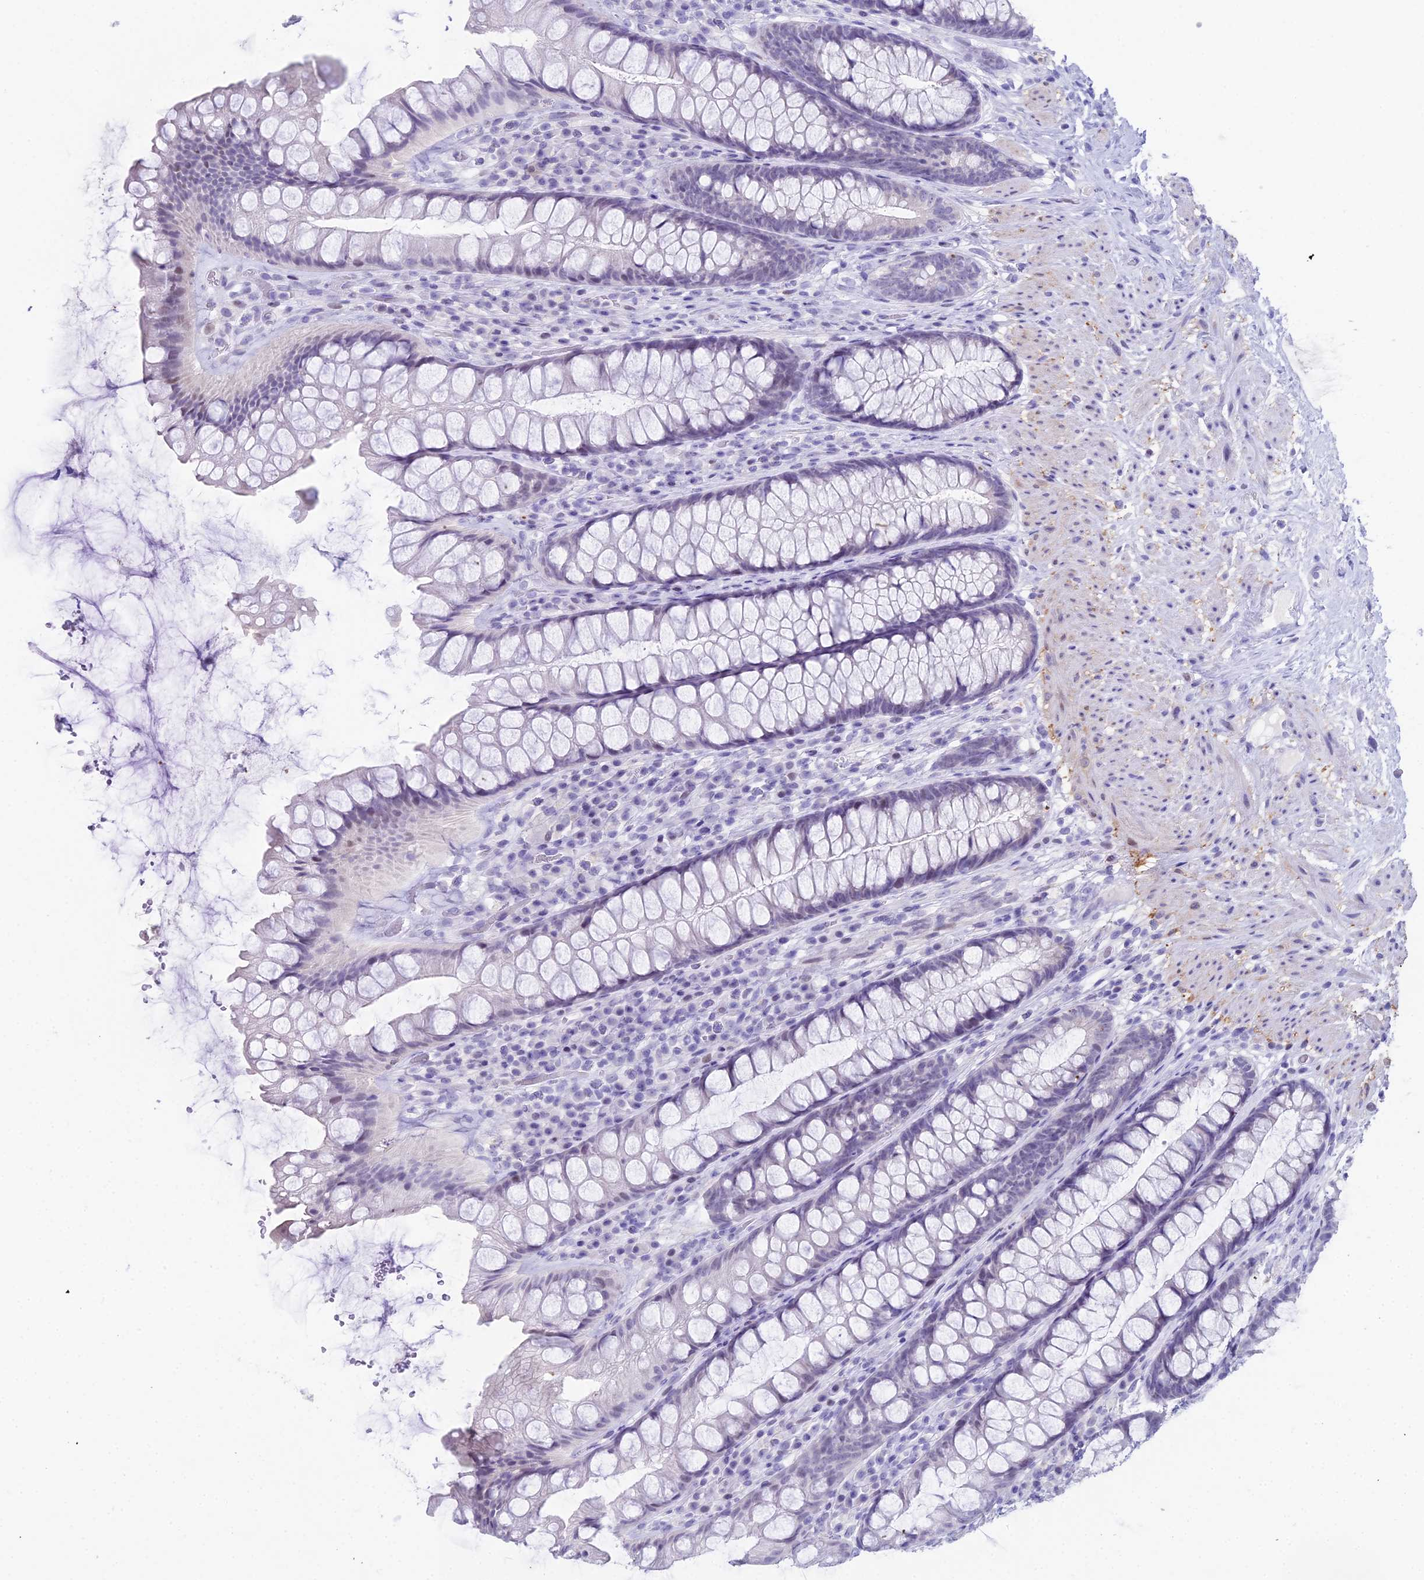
{"staining": {"intensity": "weak", "quantity": "<25%", "location": "nuclear"}, "tissue": "rectum", "cell_type": "Glandular cells", "image_type": "normal", "snomed": [{"axis": "morphology", "description": "Normal tissue, NOS"}, {"axis": "topography", "description": "Rectum"}], "caption": "Image shows no protein staining in glandular cells of normal rectum.", "gene": "CC2D2A", "patient": {"sex": "male", "age": 74}}